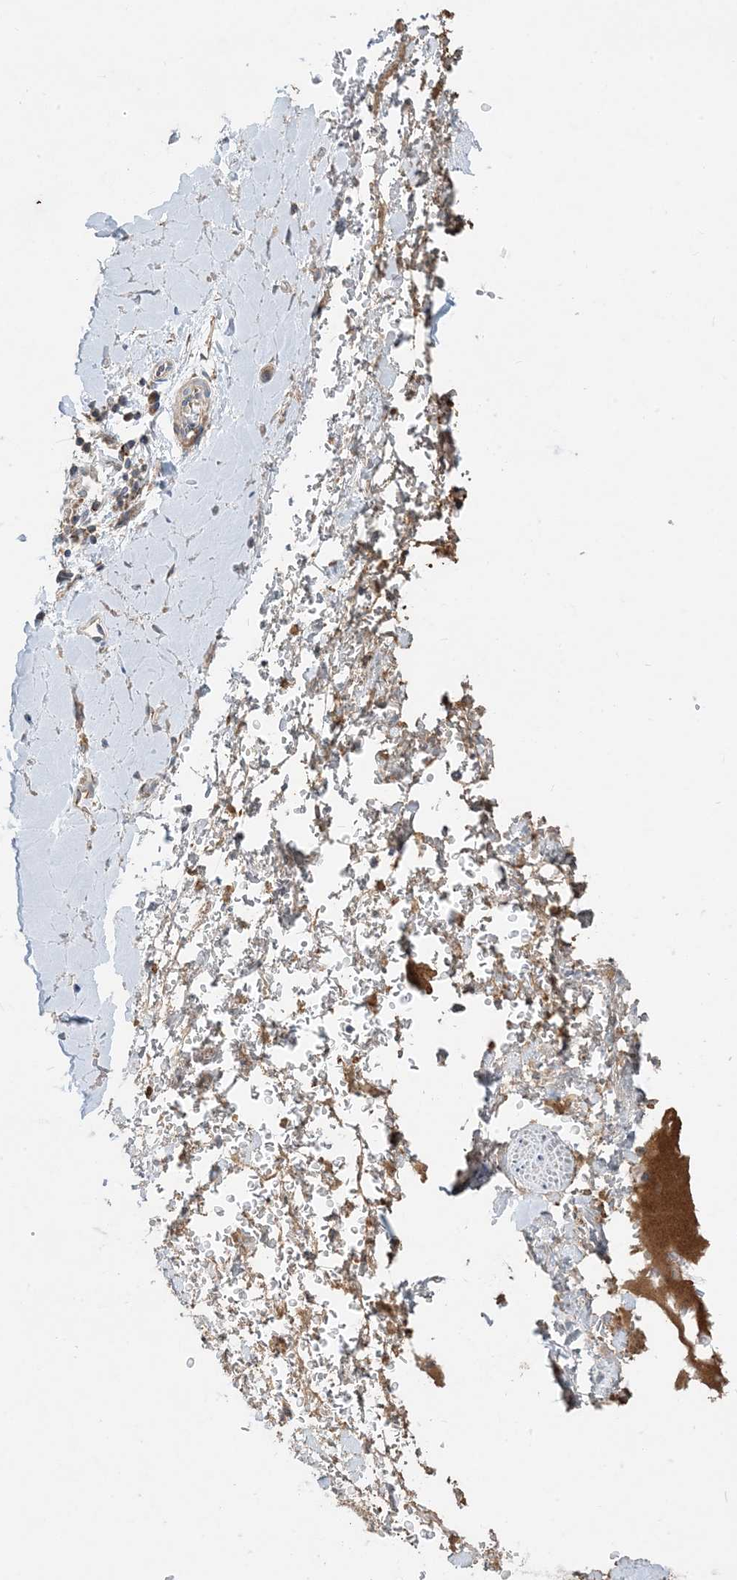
{"staining": {"intensity": "weak", "quantity": ">75%", "location": "cytoplasmic/membranous"}, "tissue": "soft tissue", "cell_type": "Chondrocytes", "image_type": "normal", "snomed": [{"axis": "morphology", "description": "Normal tissue, NOS"}, {"axis": "morphology", "description": "Adenocarcinoma, NOS"}, {"axis": "topography", "description": "Stomach, upper"}, {"axis": "topography", "description": "Peripheral nerve tissue"}], "caption": "Protein staining demonstrates weak cytoplasmic/membranous staining in approximately >75% of chondrocytes in unremarkable soft tissue. The protein is stained brown, and the nuclei are stained in blue (DAB IHC with brightfield microscopy, high magnification).", "gene": "ECHDC1", "patient": {"sex": "male", "age": 62}}